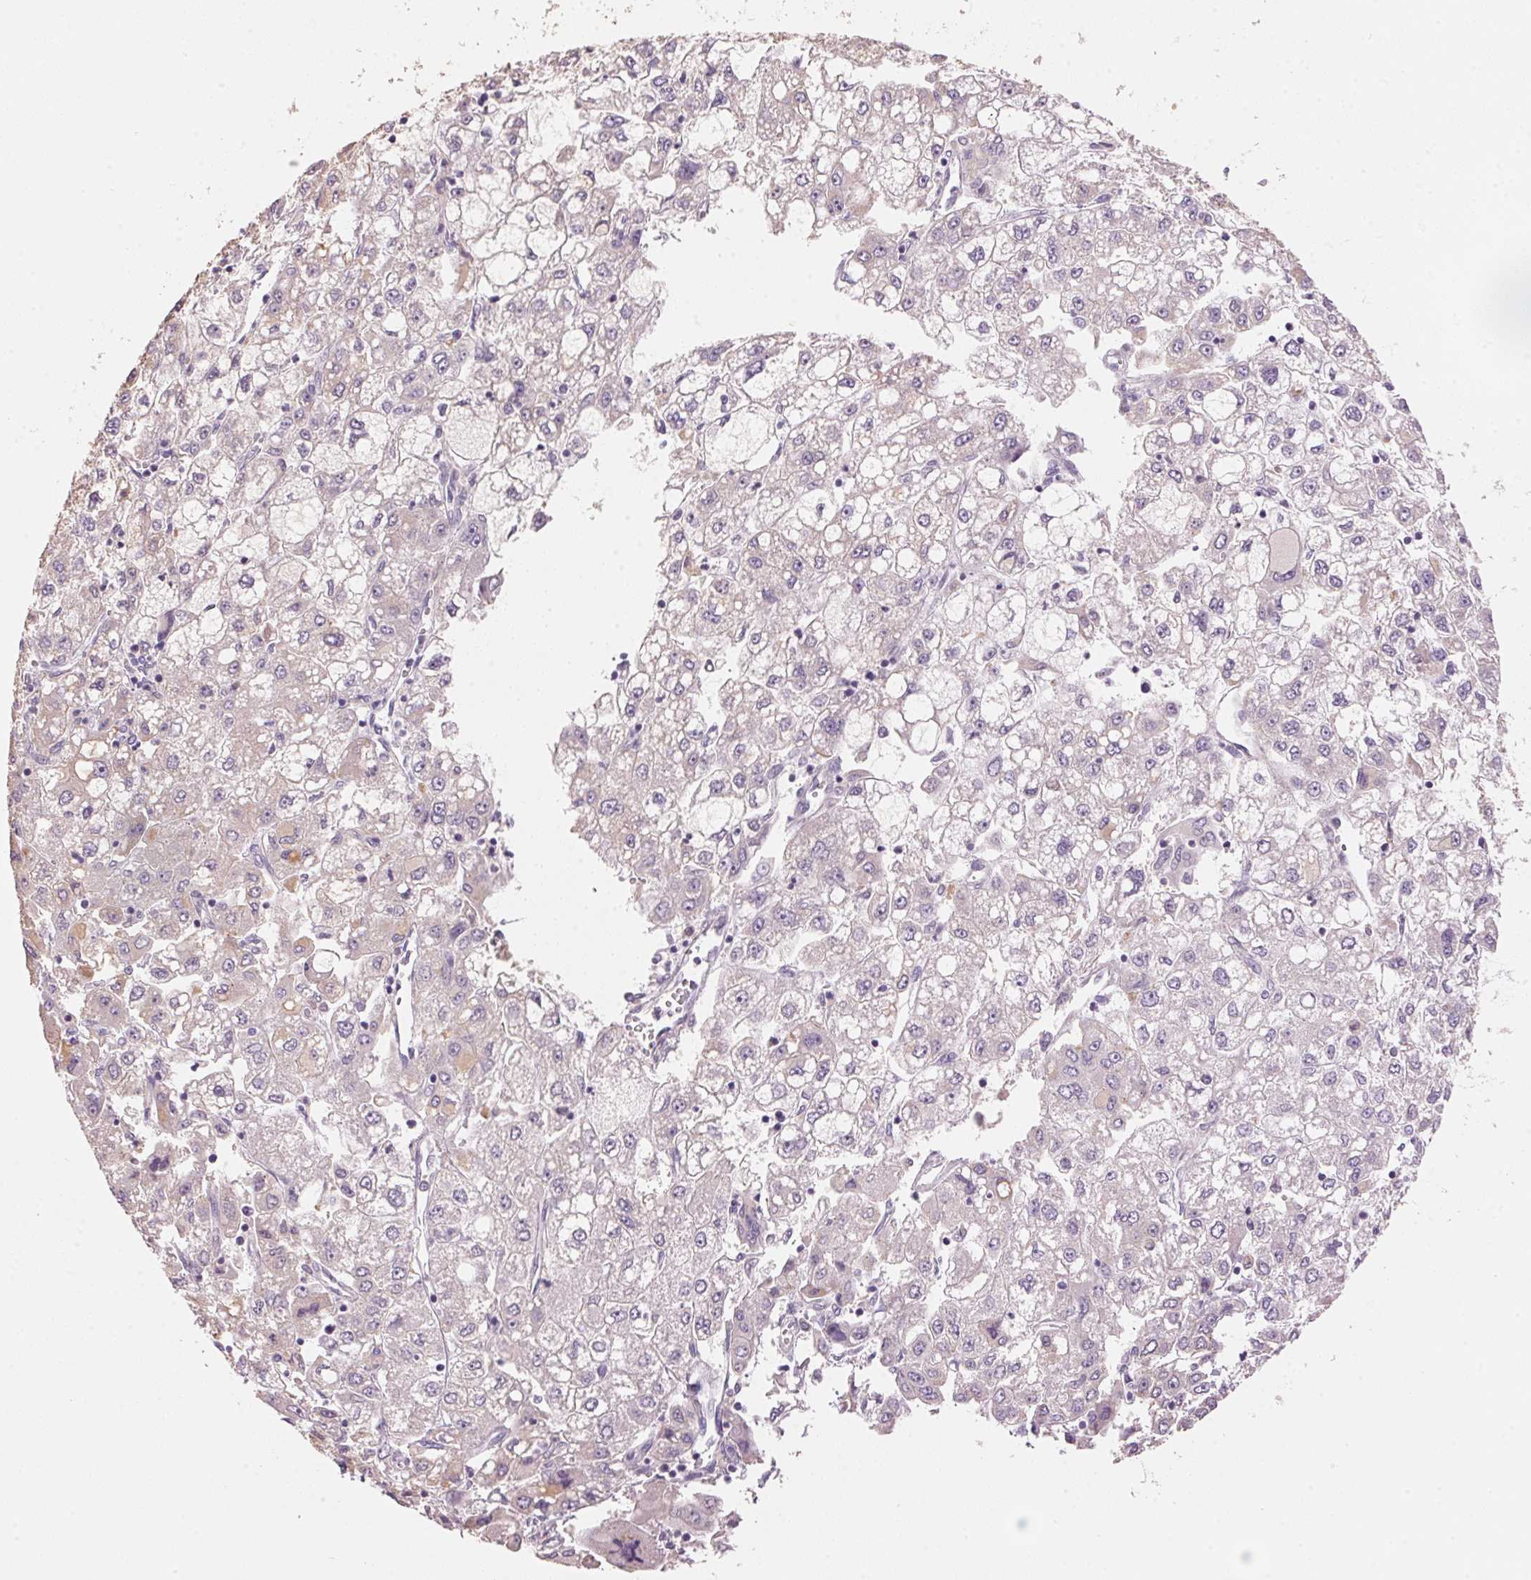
{"staining": {"intensity": "negative", "quantity": "none", "location": "none"}, "tissue": "liver cancer", "cell_type": "Tumor cells", "image_type": "cancer", "snomed": [{"axis": "morphology", "description": "Carcinoma, Hepatocellular, NOS"}, {"axis": "topography", "description": "Liver"}], "caption": "A micrograph of hepatocellular carcinoma (liver) stained for a protein shows no brown staining in tumor cells.", "gene": "LYZL6", "patient": {"sex": "male", "age": 40}}